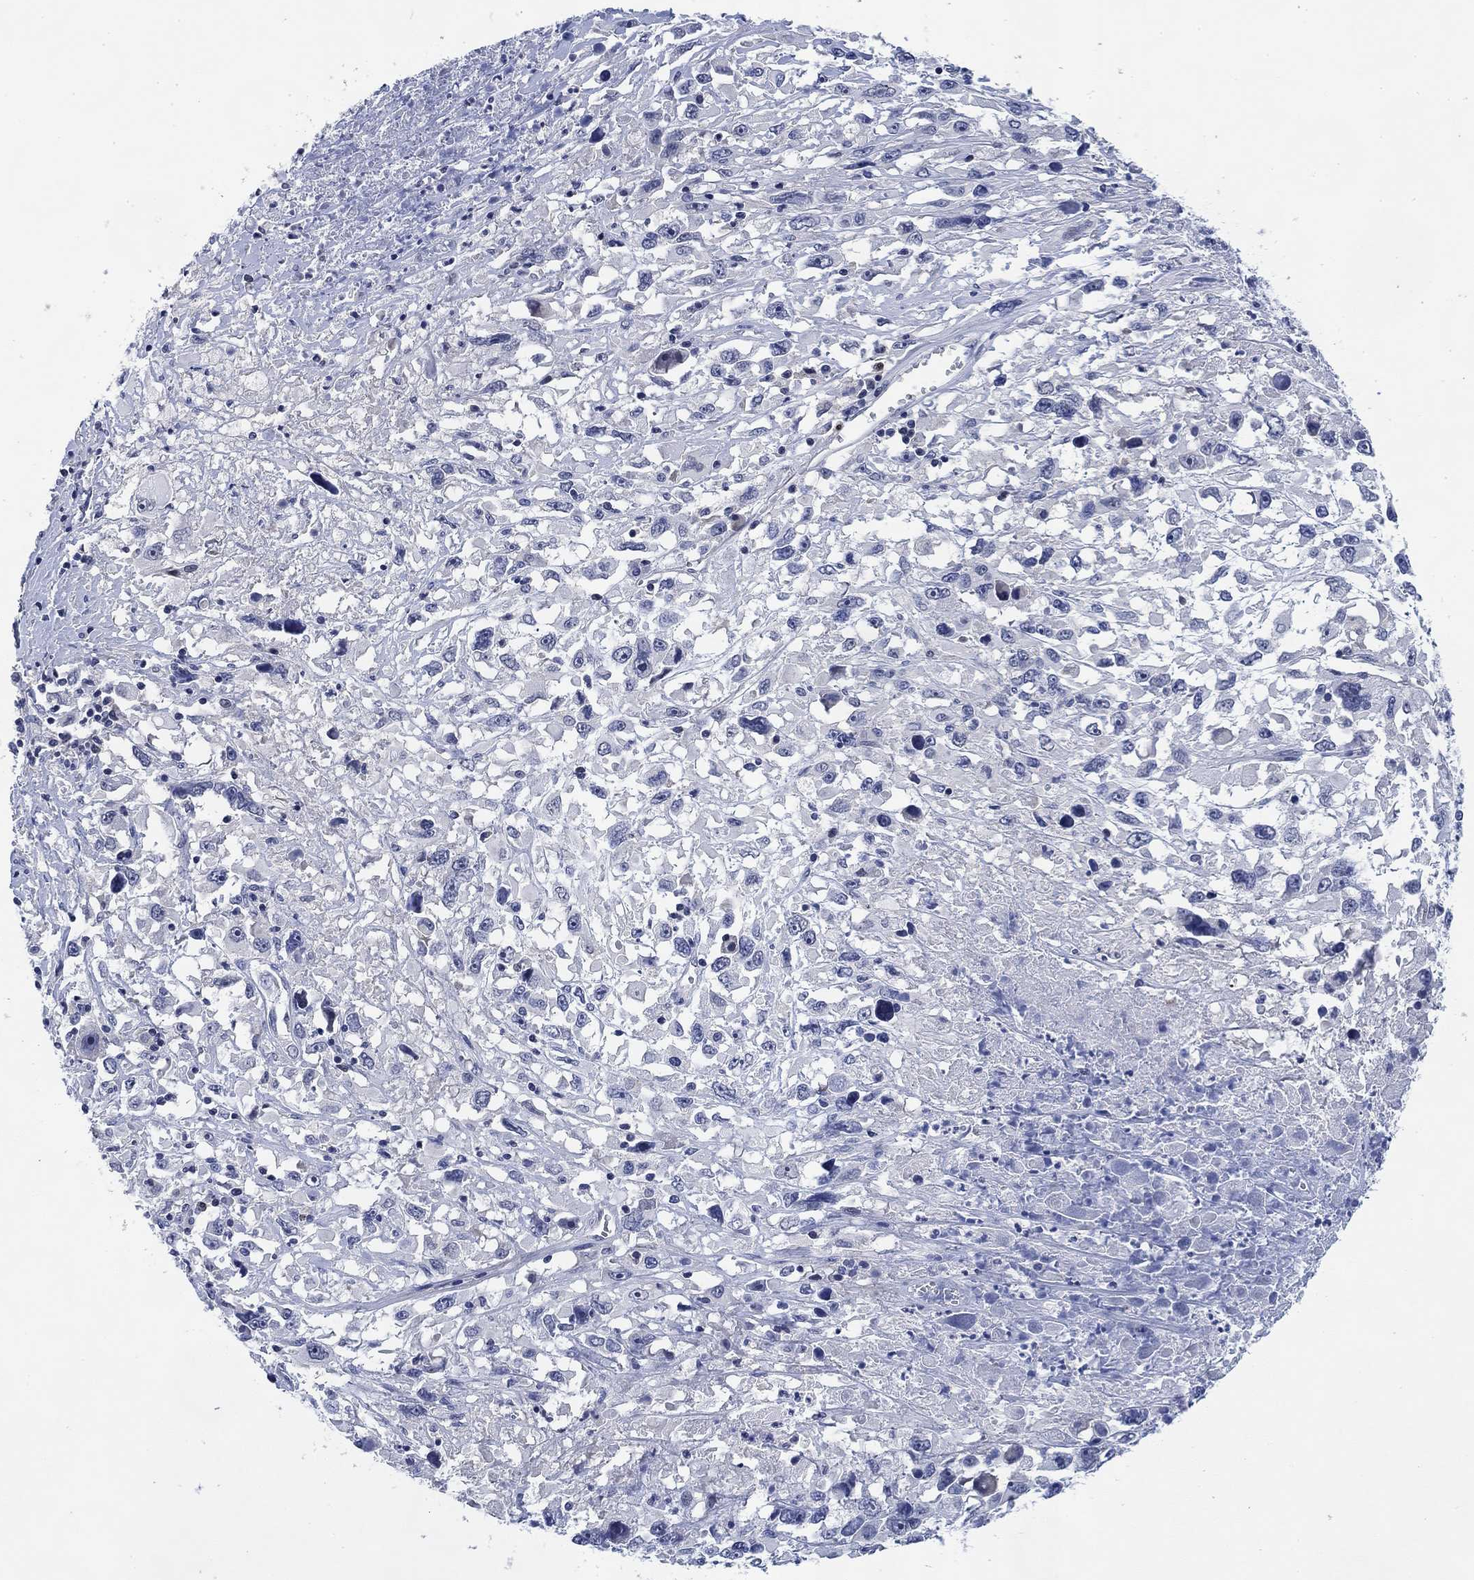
{"staining": {"intensity": "negative", "quantity": "none", "location": "none"}, "tissue": "melanoma", "cell_type": "Tumor cells", "image_type": "cancer", "snomed": [{"axis": "morphology", "description": "Malignant melanoma, Metastatic site"}, {"axis": "topography", "description": "Soft tissue"}], "caption": "Immunohistochemistry histopathology image of human melanoma stained for a protein (brown), which displays no positivity in tumor cells.", "gene": "DAZL", "patient": {"sex": "male", "age": 50}}